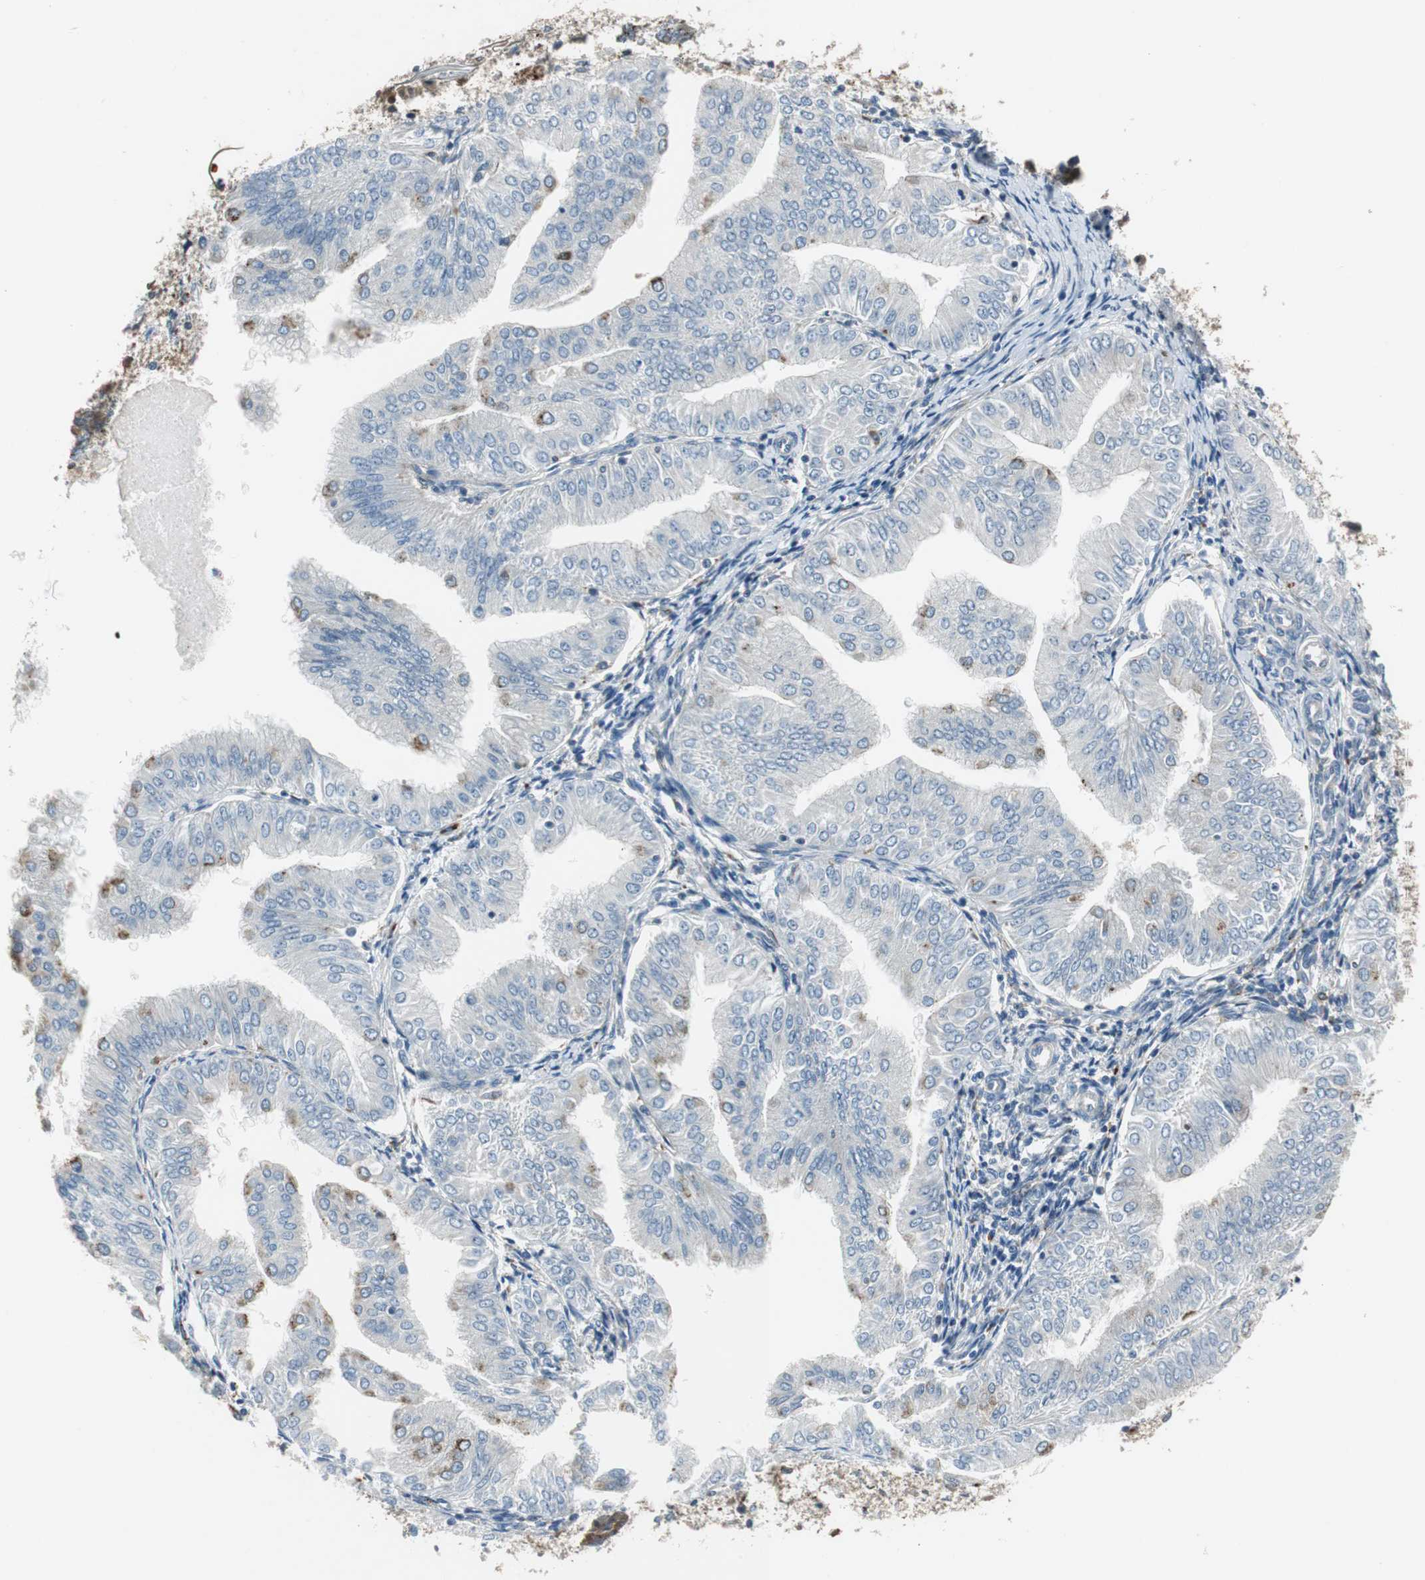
{"staining": {"intensity": "moderate", "quantity": "<25%", "location": "cytoplasmic/membranous"}, "tissue": "endometrial cancer", "cell_type": "Tumor cells", "image_type": "cancer", "snomed": [{"axis": "morphology", "description": "Adenocarcinoma, NOS"}, {"axis": "topography", "description": "Endometrium"}], "caption": "Protein staining of adenocarcinoma (endometrial) tissue exhibits moderate cytoplasmic/membranous staining in about <25% of tumor cells.", "gene": "NCK1", "patient": {"sex": "female", "age": 53}}